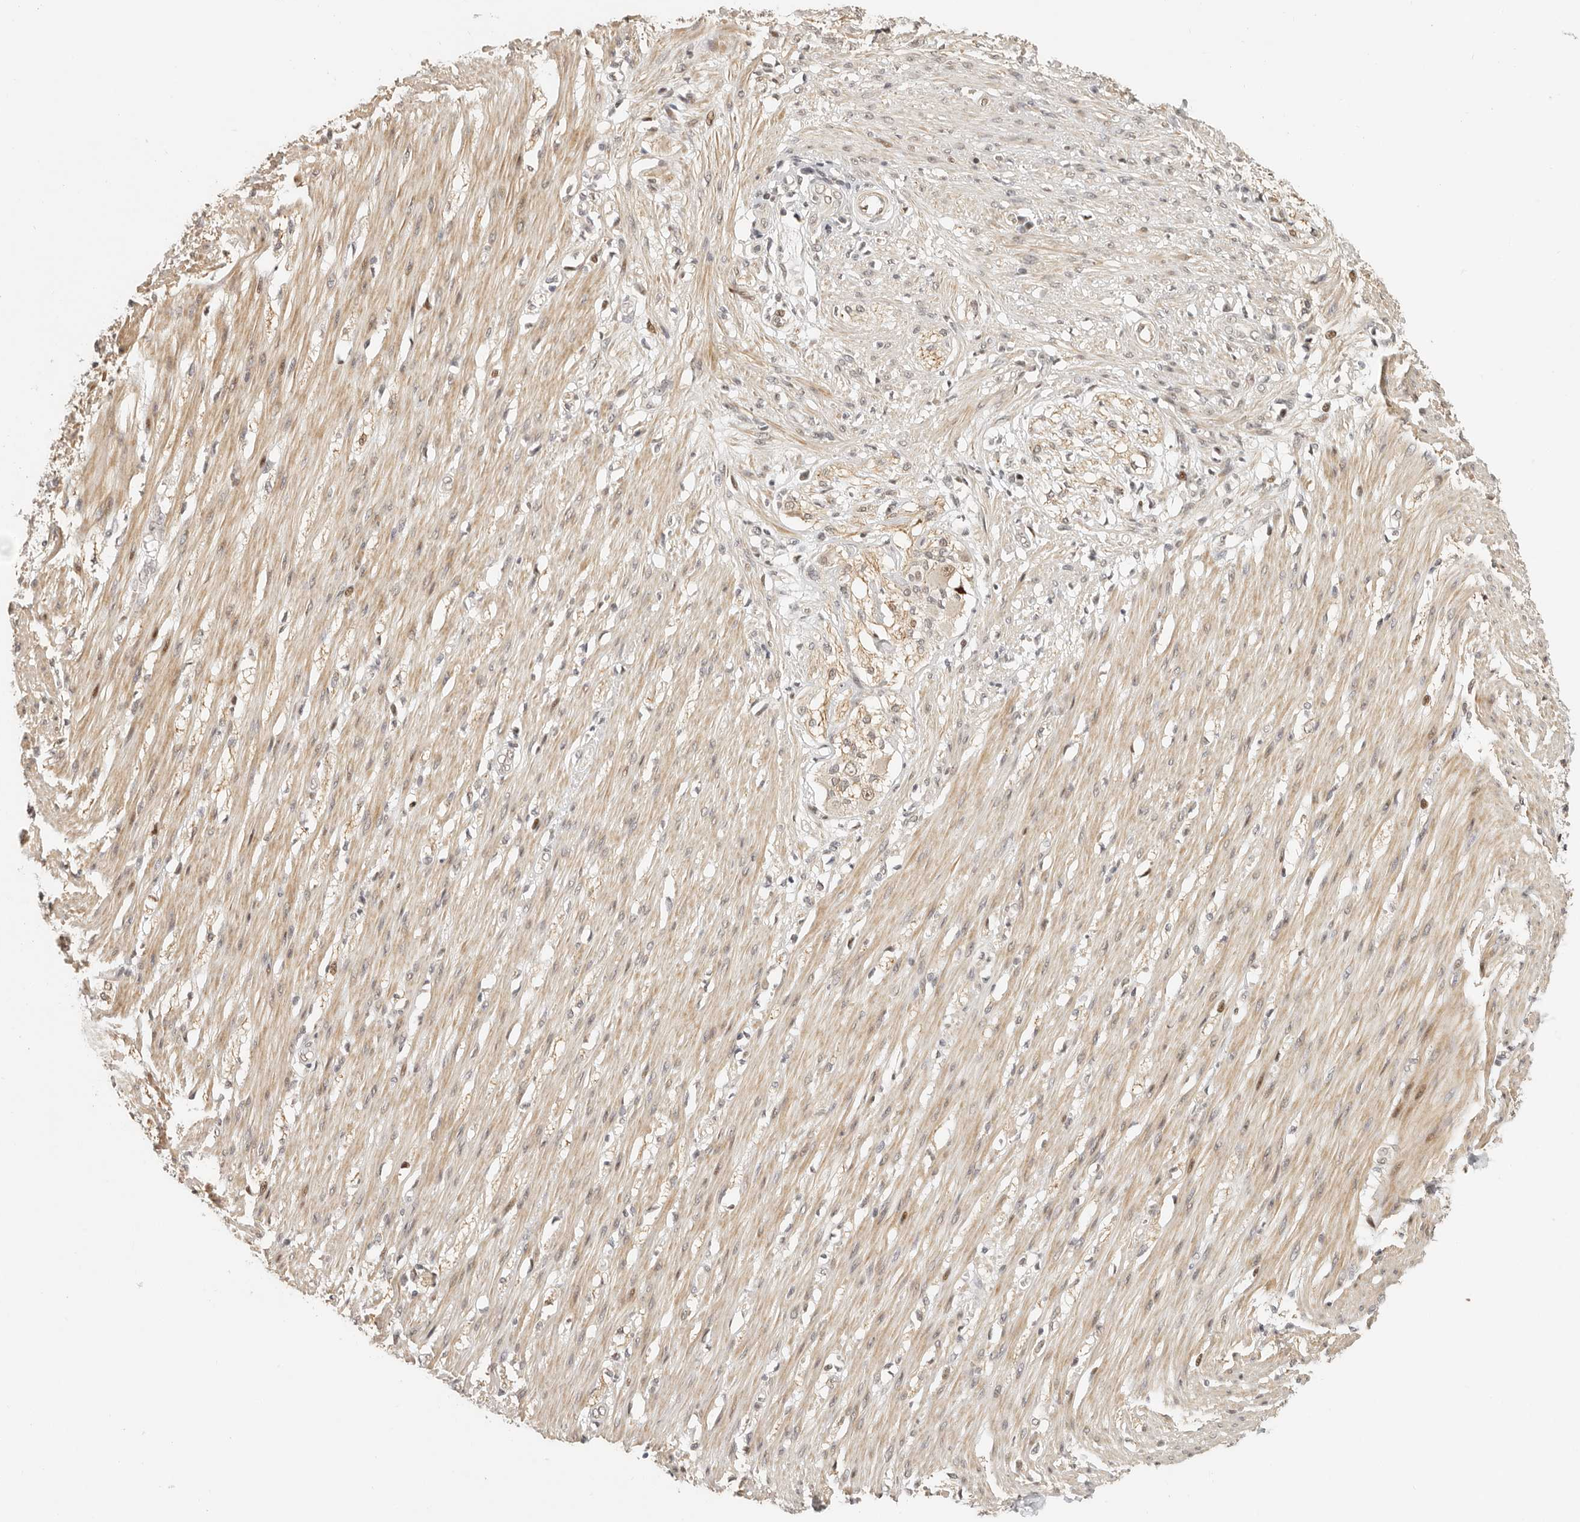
{"staining": {"intensity": "moderate", "quantity": ">75%", "location": "cytoplasmic/membranous"}, "tissue": "smooth muscle", "cell_type": "Smooth muscle cells", "image_type": "normal", "snomed": [{"axis": "morphology", "description": "Normal tissue, NOS"}, {"axis": "morphology", "description": "Adenocarcinoma, NOS"}, {"axis": "topography", "description": "Colon"}, {"axis": "topography", "description": "Peripheral nerve tissue"}], "caption": "Immunohistochemistry (IHC) histopathology image of normal human smooth muscle stained for a protein (brown), which demonstrates medium levels of moderate cytoplasmic/membranous expression in about >75% of smooth muscle cells.", "gene": "GPBP1L1", "patient": {"sex": "male", "age": 14}}